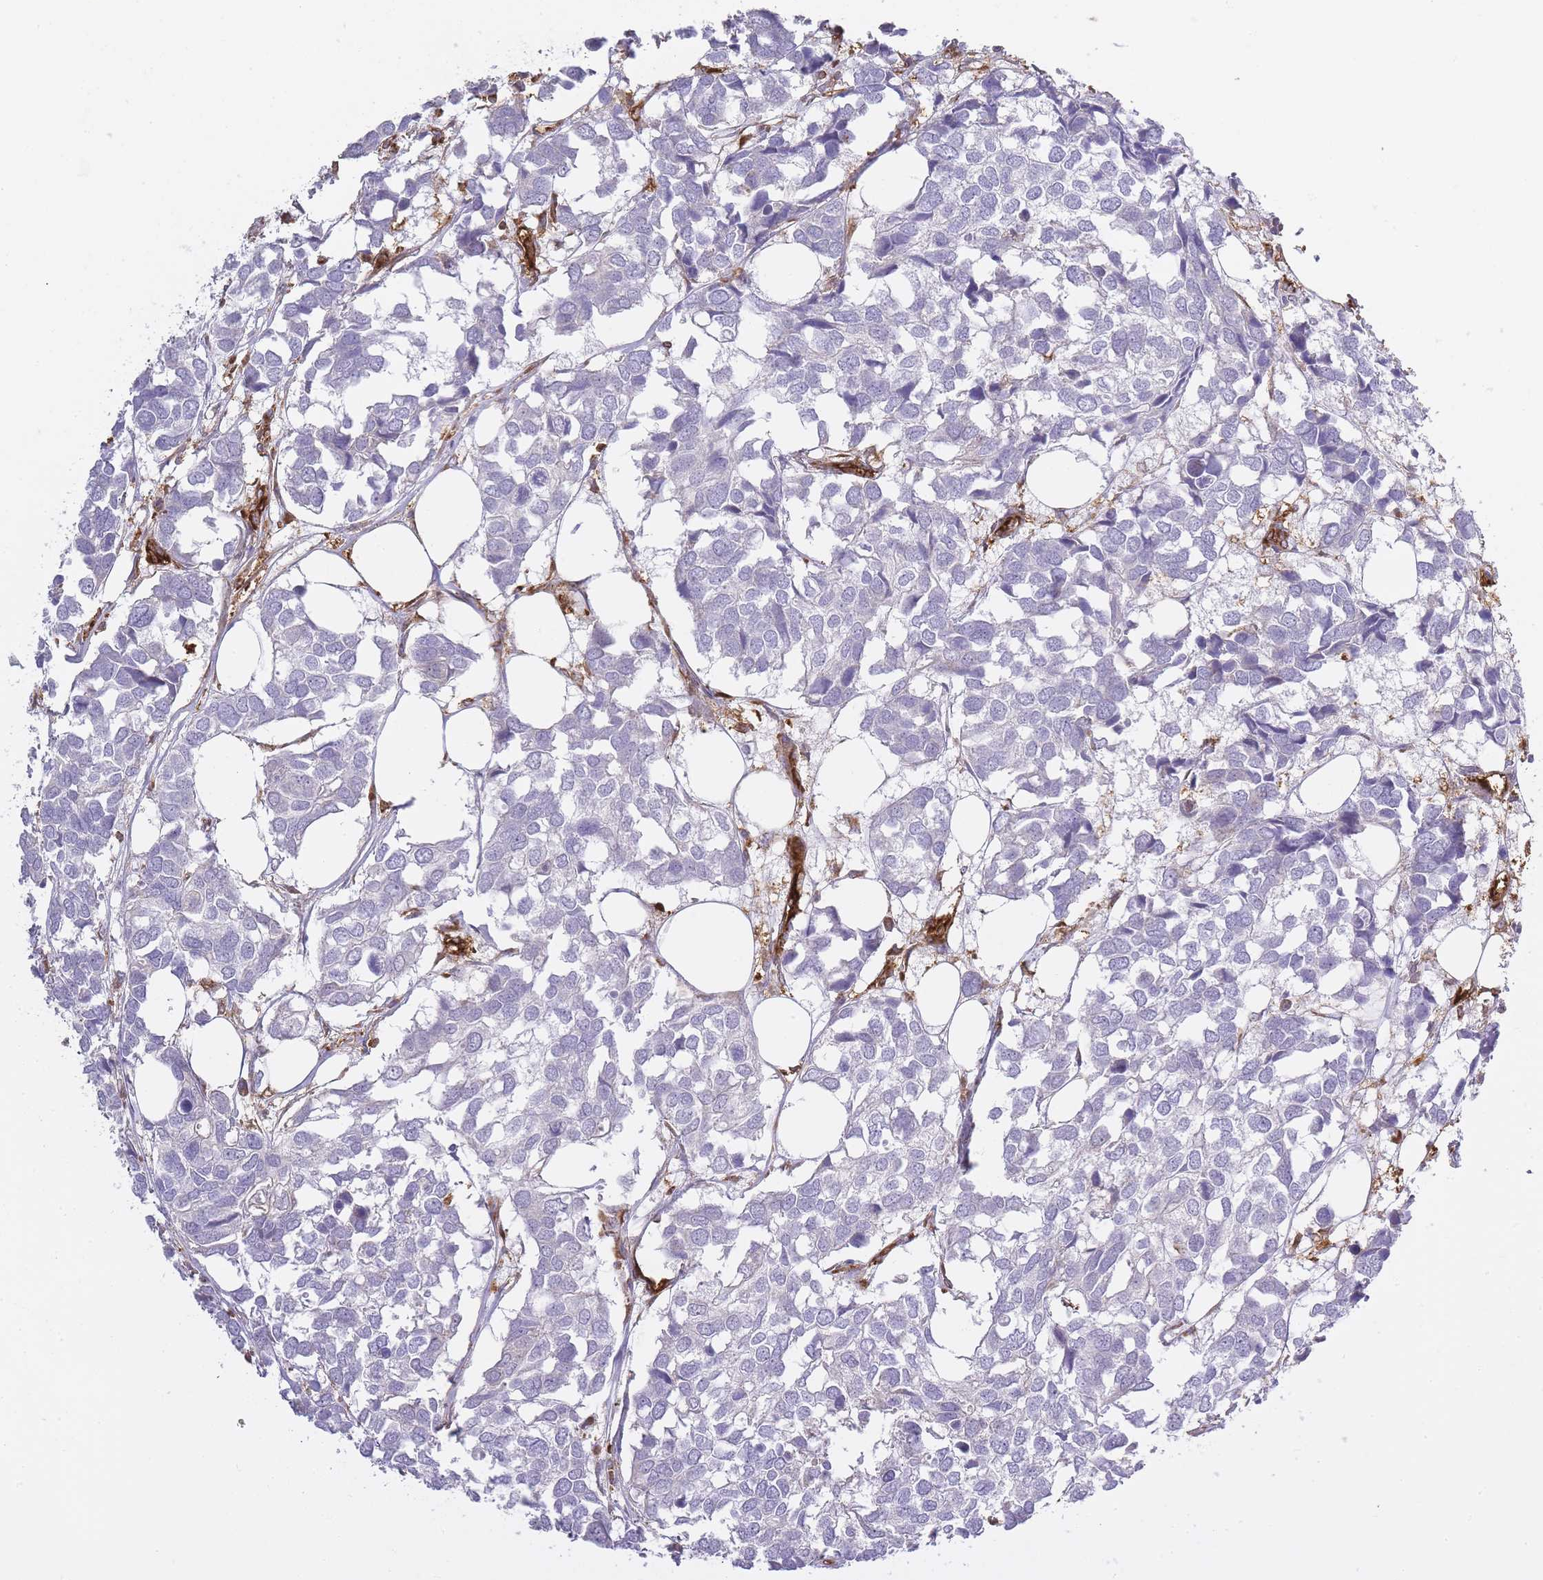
{"staining": {"intensity": "negative", "quantity": "none", "location": "none"}, "tissue": "breast cancer", "cell_type": "Tumor cells", "image_type": "cancer", "snomed": [{"axis": "morphology", "description": "Duct carcinoma"}, {"axis": "topography", "description": "Breast"}], "caption": "Image shows no significant protein positivity in tumor cells of infiltrating ductal carcinoma (breast).", "gene": "MSN", "patient": {"sex": "female", "age": 83}}